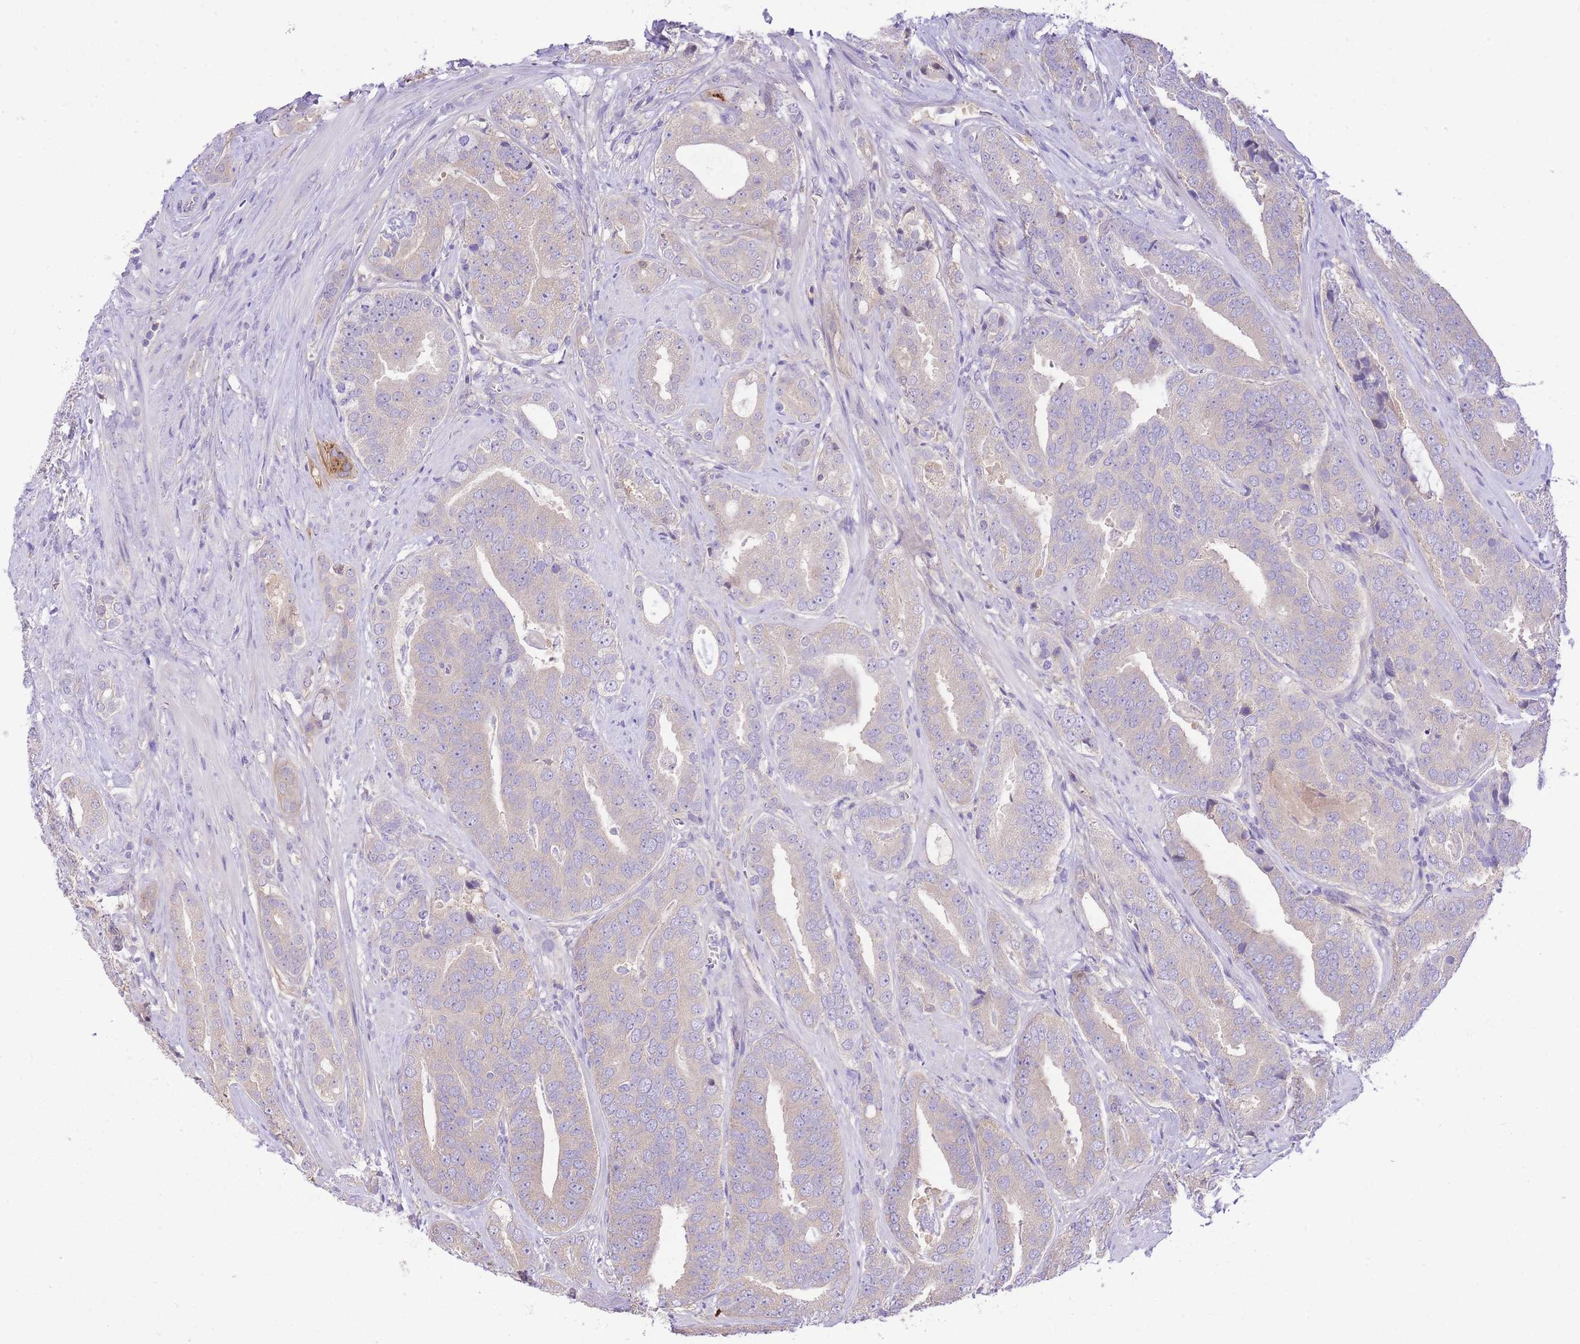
{"staining": {"intensity": "negative", "quantity": "none", "location": "none"}, "tissue": "prostate cancer", "cell_type": "Tumor cells", "image_type": "cancer", "snomed": [{"axis": "morphology", "description": "Adenocarcinoma, High grade"}, {"axis": "topography", "description": "Prostate"}], "caption": "DAB (3,3'-diaminobenzidine) immunohistochemical staining of prostate cancer (adenocarcinoma (high-grade)) shows no significant expression in tumor cells.", "gene": "LIPH", "patient": {"sex": "male", "age": 55}}